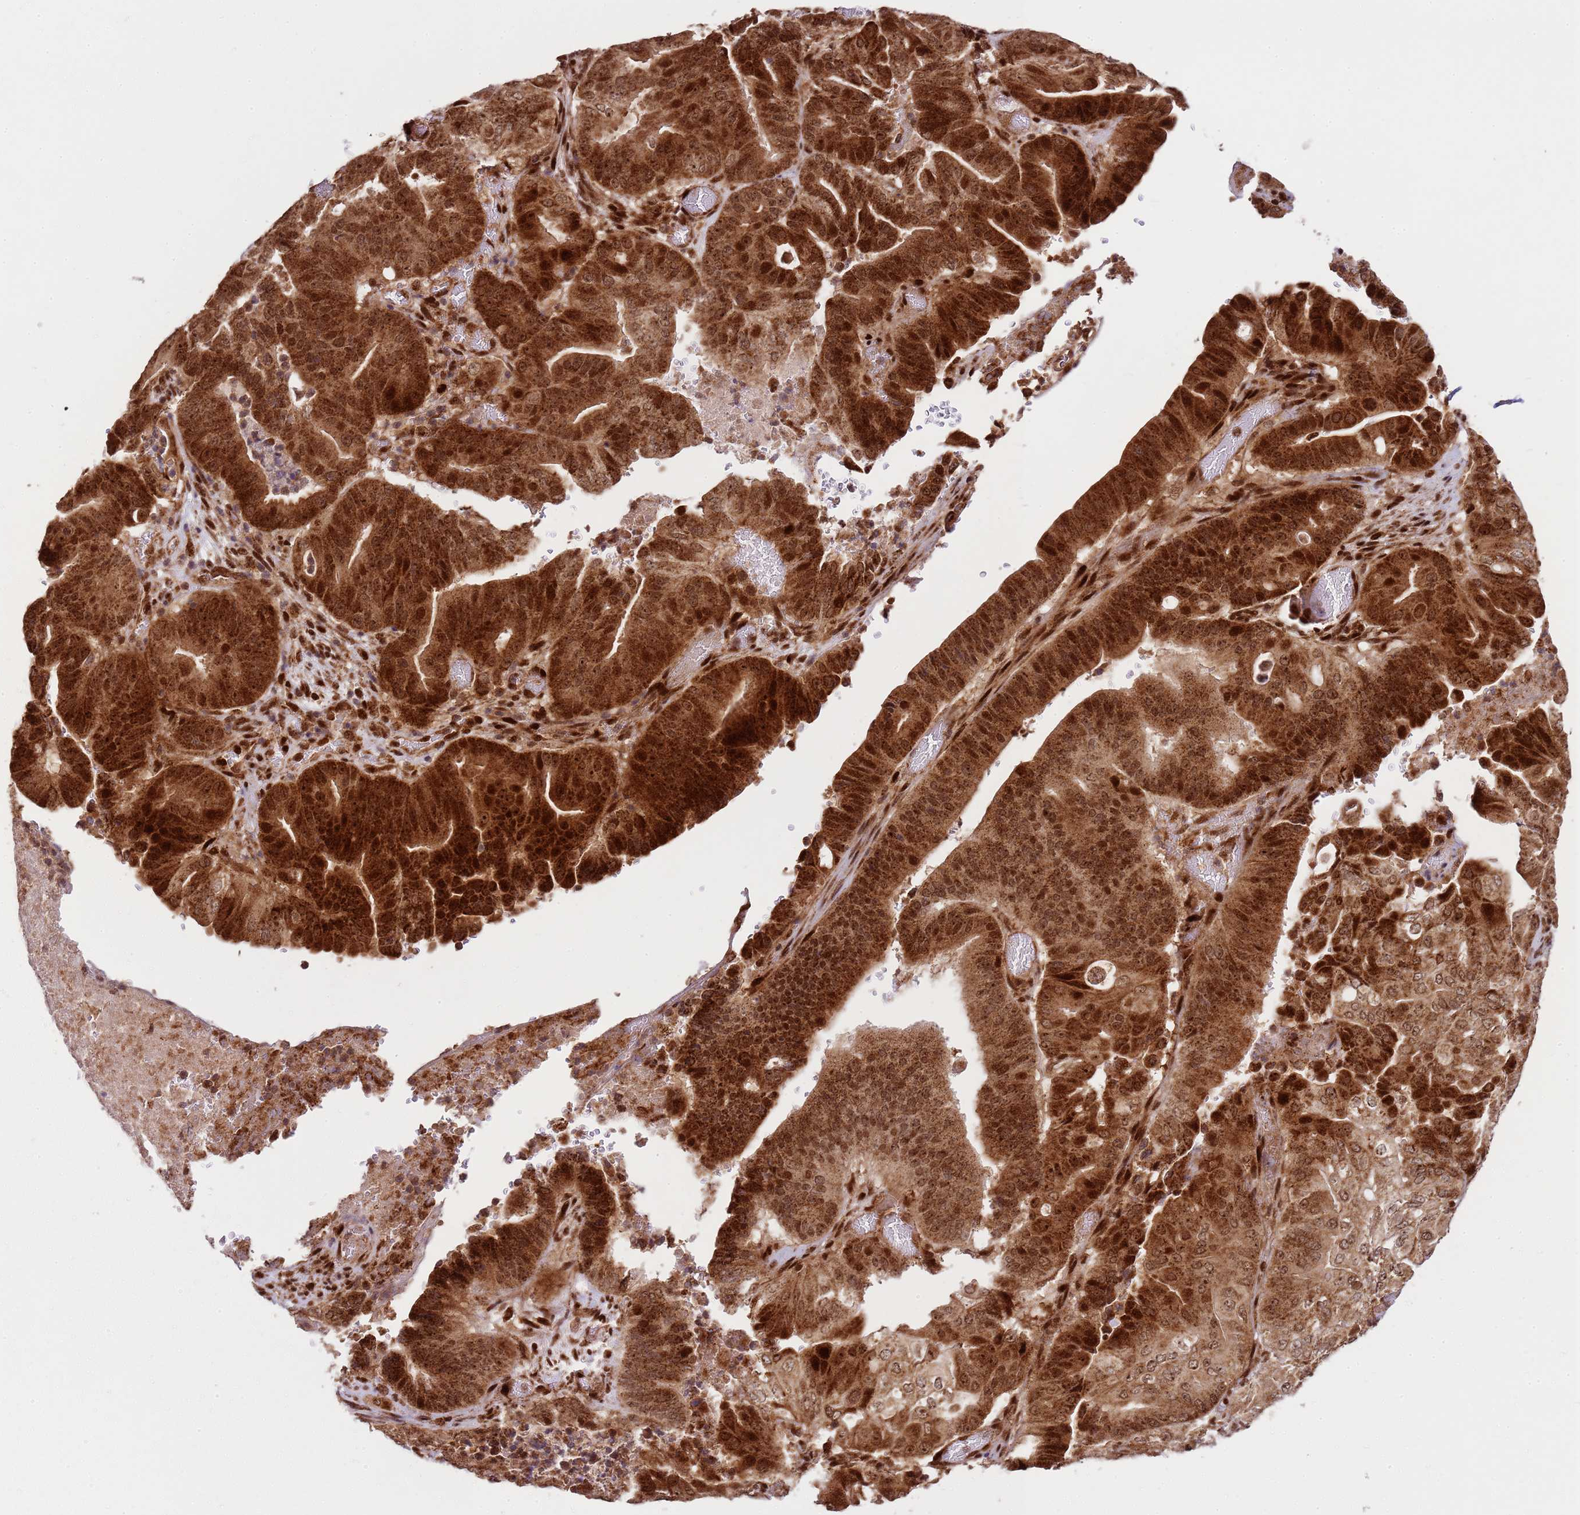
{"staining": {"intensity": "strong", "quantity": ">75%", "location": "cytoplasmic/membranous,nuclear"}, "tissue": "pancreatic cancer", "cell_type": "Tumor cells", "image_type": "cancer", "snomed": [{"axis": "morphology", "description": "Adenocarcinoma, NOS"}, {"axis": "topography", "description": "Pancreas"}], "caption": "This photomicrograph reveals IHC staining of human pancreatic cancer (adenocarcinoma), with high strong cytoplasmic/membranous and nuclear positivity in about >75% of tumor cells.", "gene": "PEX14", "patient": {"sex": "female", "age": 77}}